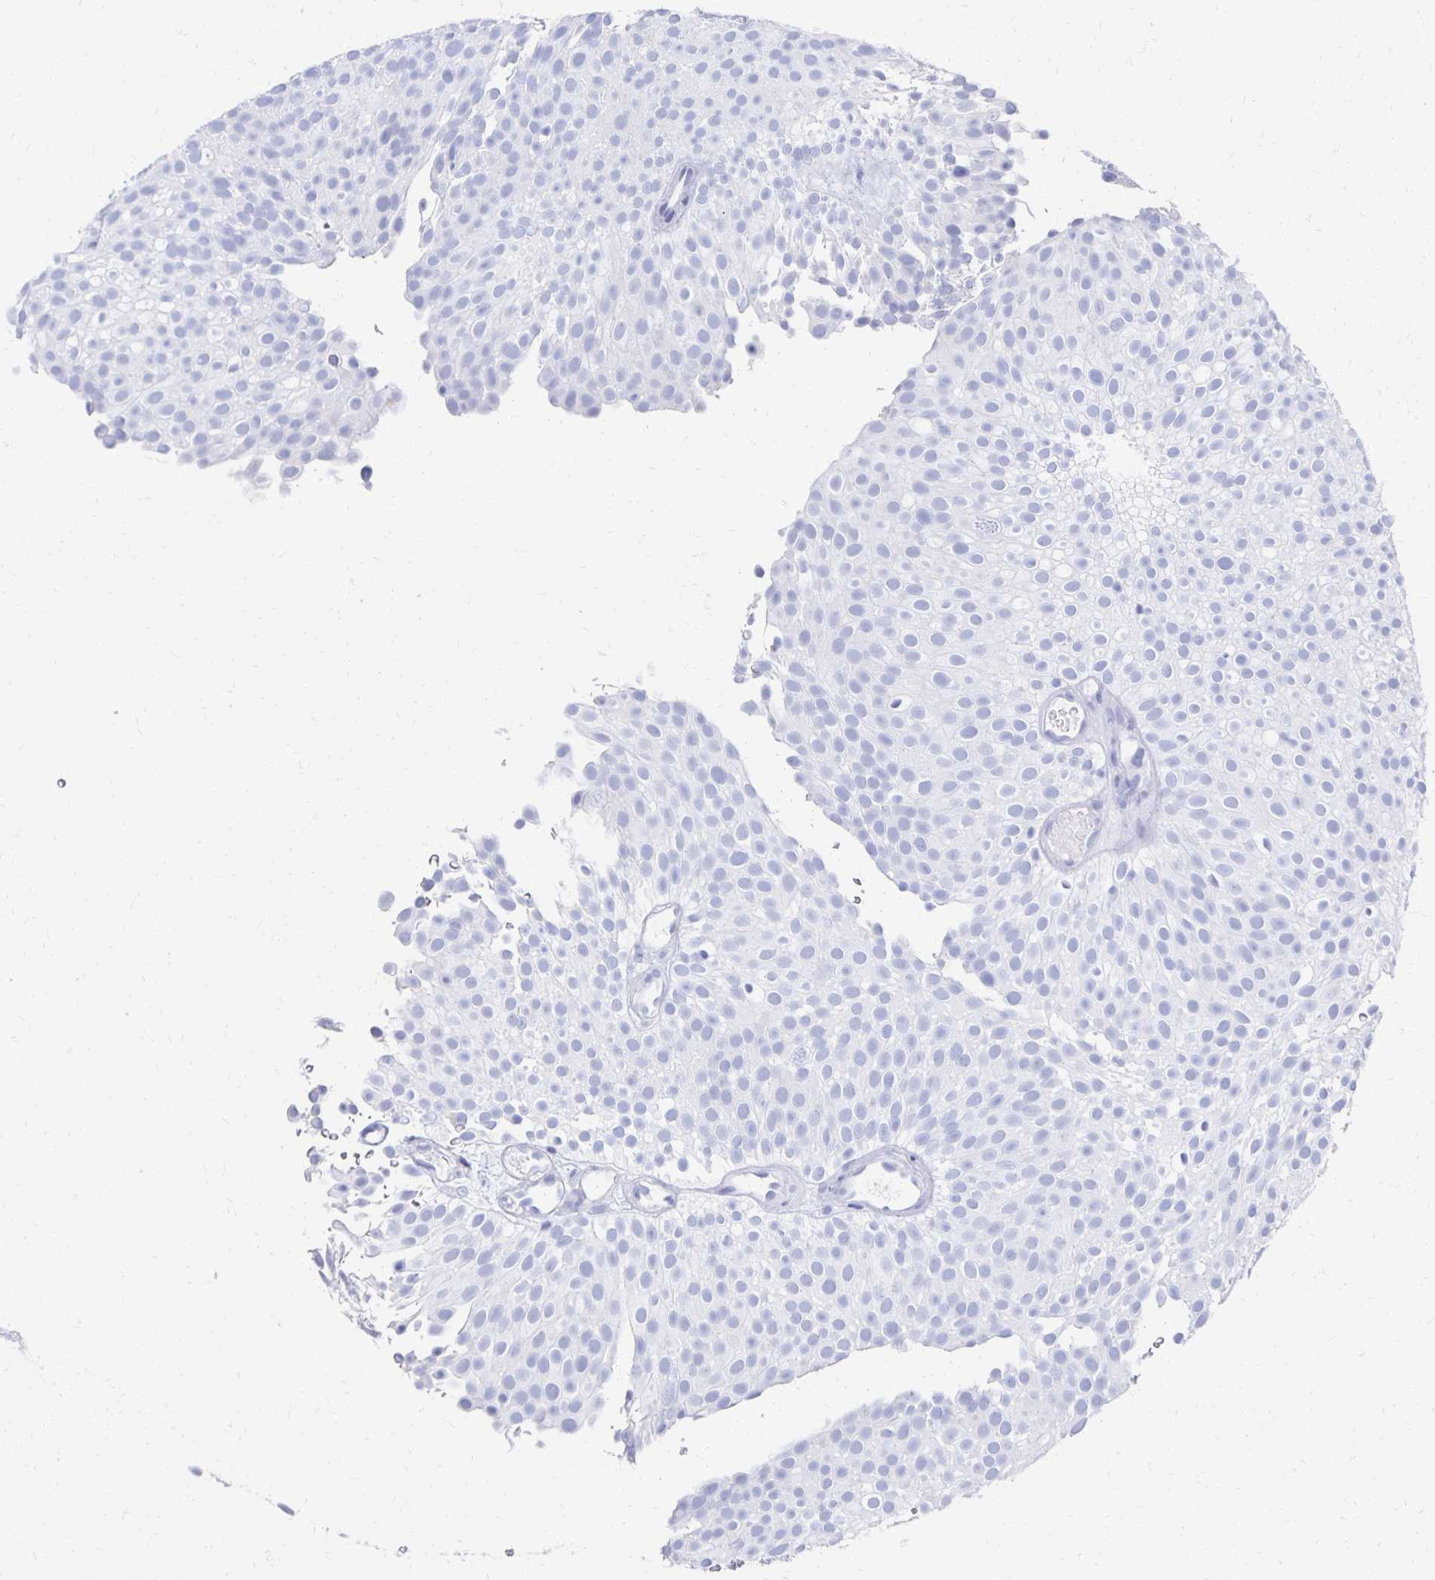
{"staining": {"intensity": "negative", "quantity": "none", "location": "none"}, "tissue": "urothelial cancer", "cell_type": "Tumor cells", "image_type": "cancer", "snomed": [{"axis": "morphology", "description": "Urothelial carcinoma, Low grade"}, {"axis": "topography", "description": "Urinary bladder"}], "caption": "High power microscopy image of an IHC image of low-grade urothelial carcinoma, revealing no significant positivity in tumor cells.", "gene": "CST6", "patient": {"sex": "male", "age": 78}}